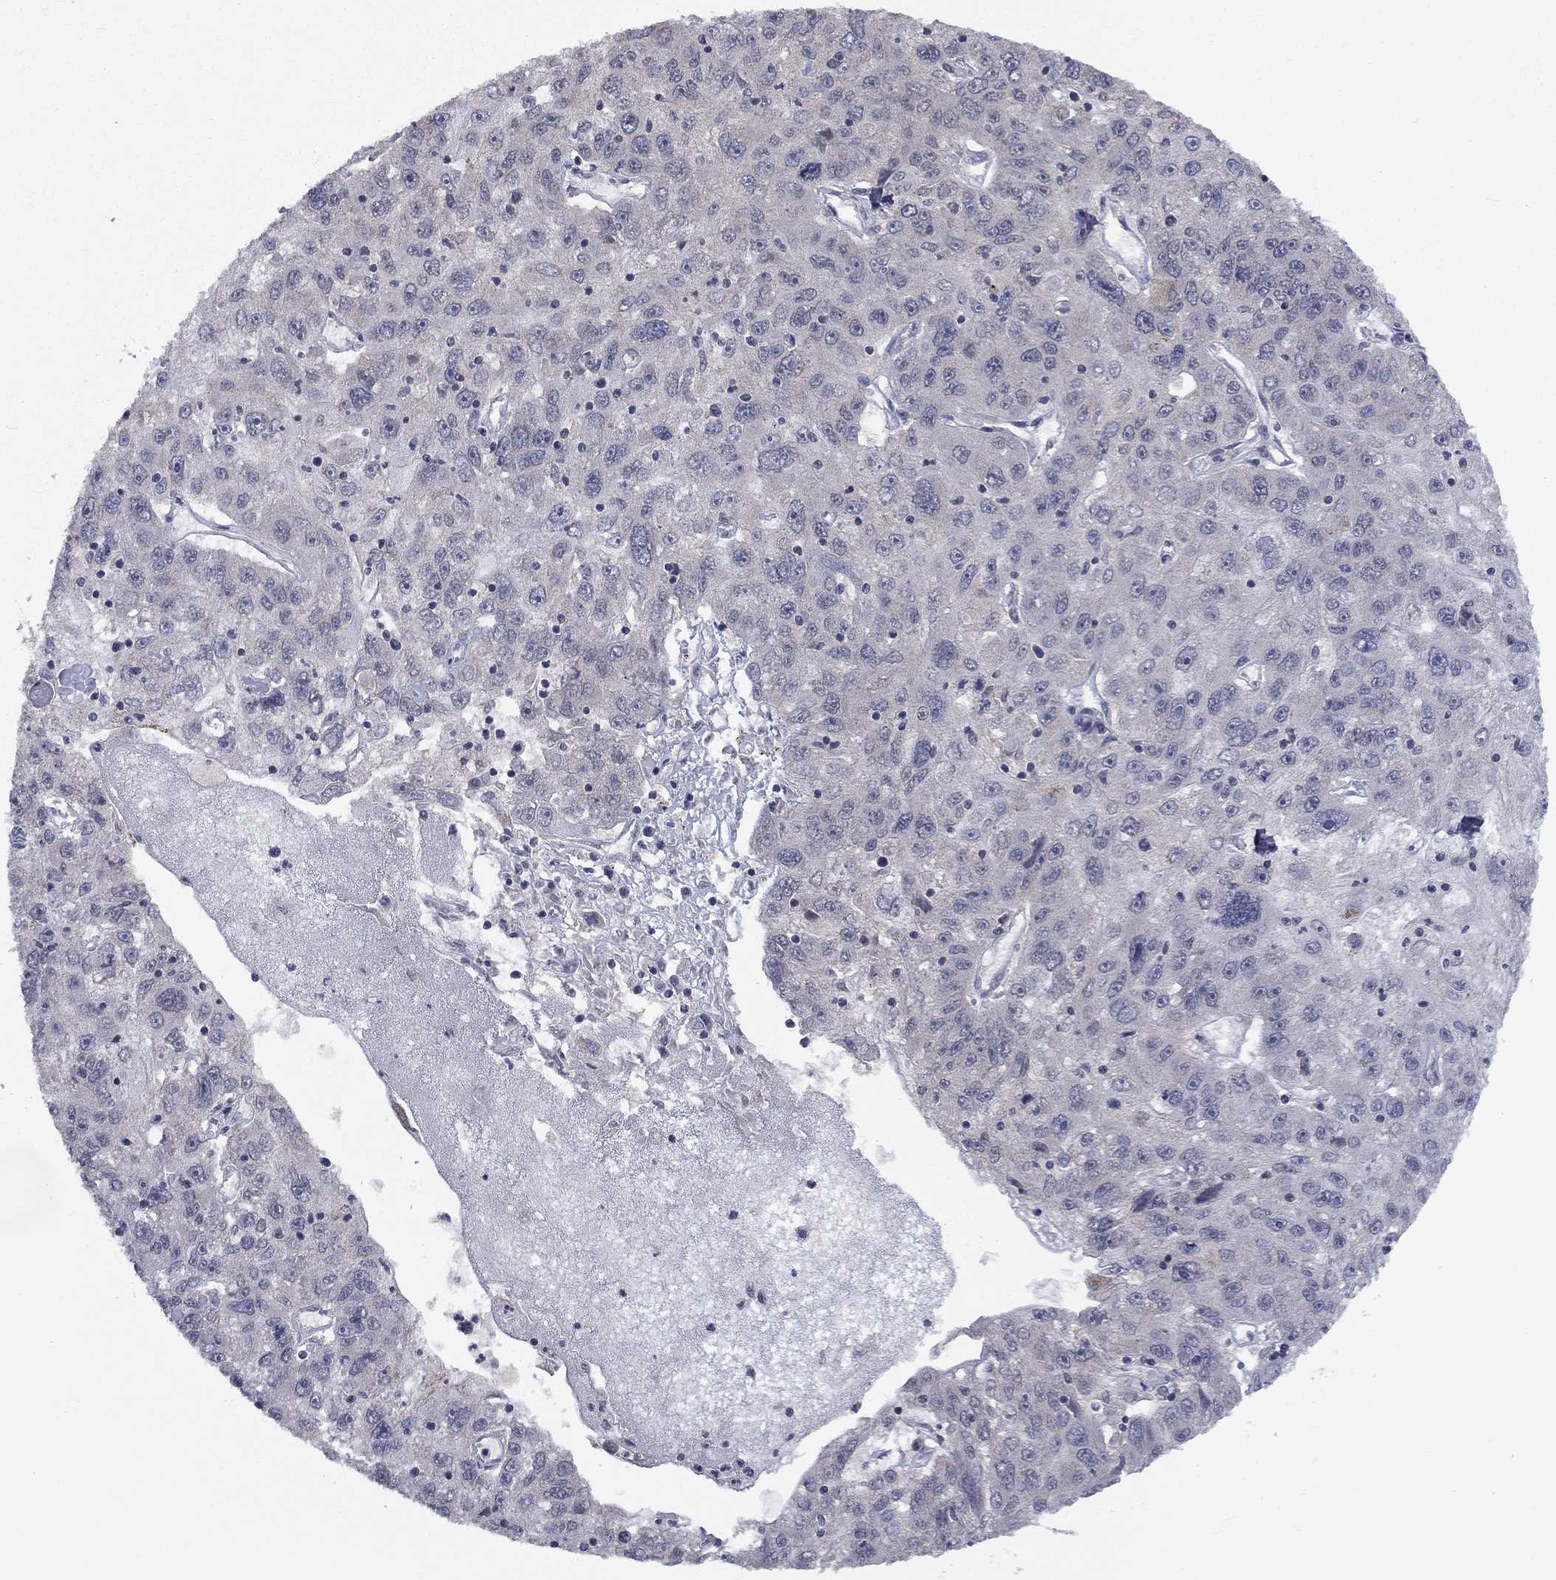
{"staining": {"intensity": "negative", "quantity": "none", "location": "none"}, "tissue": "stomach cancer", "cell_type": "Tumor cells", "image_type": "cancer", "snomed": [{"axis": "morphology", "description": "Adenocarcinoma, NOS"}, {"axis": "topography", "description": "Stomach"}], "caption": "An image of human stomach adenocarcinoma is negative for staining in tumor cells.", "gene": "SPATA33", "patient": {"sex": "male", "age": 56}}